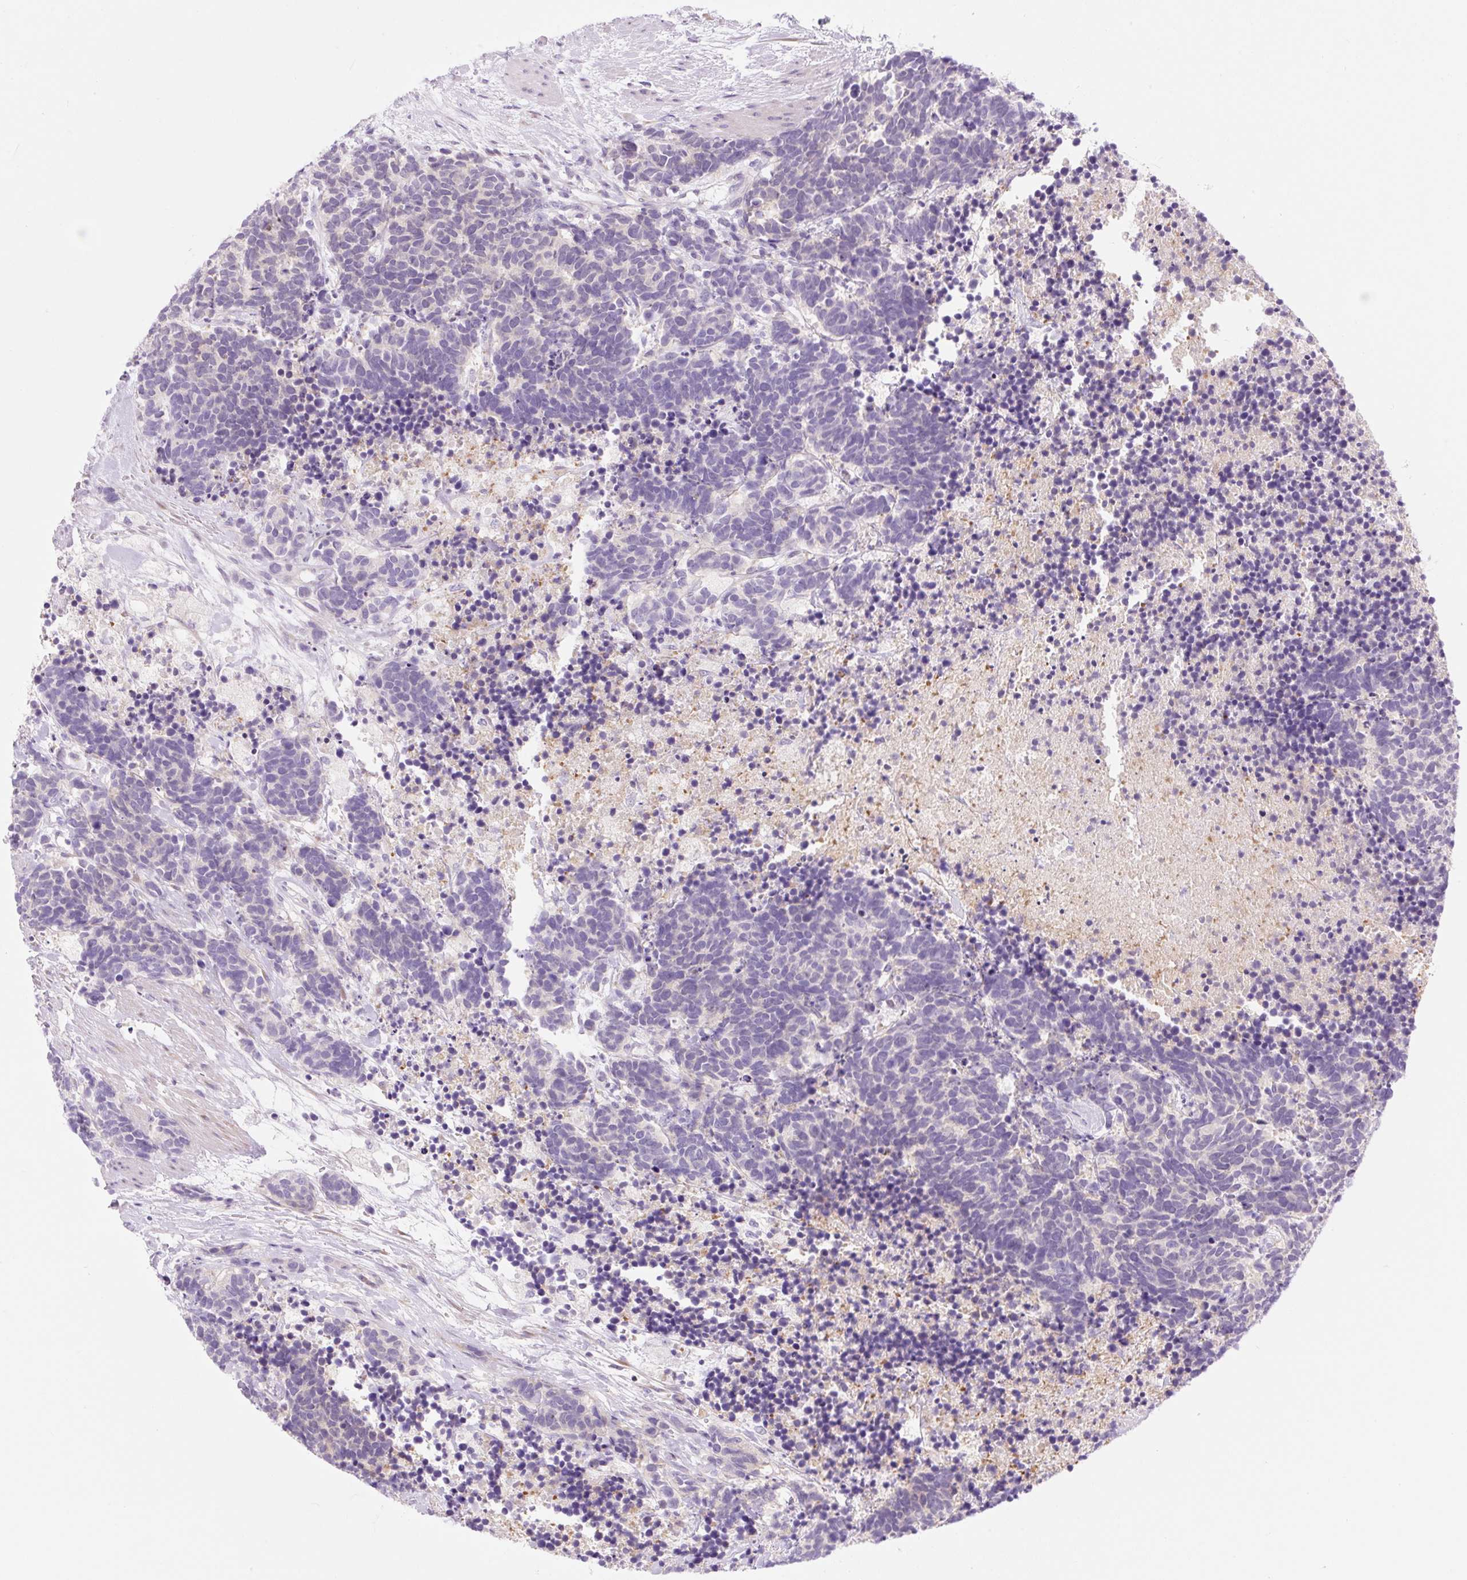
{"staining": {"intensity": "negative", "quantity": "none", "location": "none"}, "tissue": "carcinoid", "cell_type": "Tumor cells", "image_type": "cancer", "snomed": [{"axis": "morphology", "description": "Carcinoma, NOS"}, {"axis": "morphology", "description": "Carcinoid, malignant, NOS"}, {"axis": "topography", "description": "Prostate"}], "caption": "The immunohistochemistry image has no significant staining in tumor cells of carcinoid tissue. (DAB (3,3'-diaminobenzidine) immunohistochemistry visualized using brightfield microscopy, high magnification).", "gene": "ZNF121", "patient": {"sex": "male", "age": 57}}